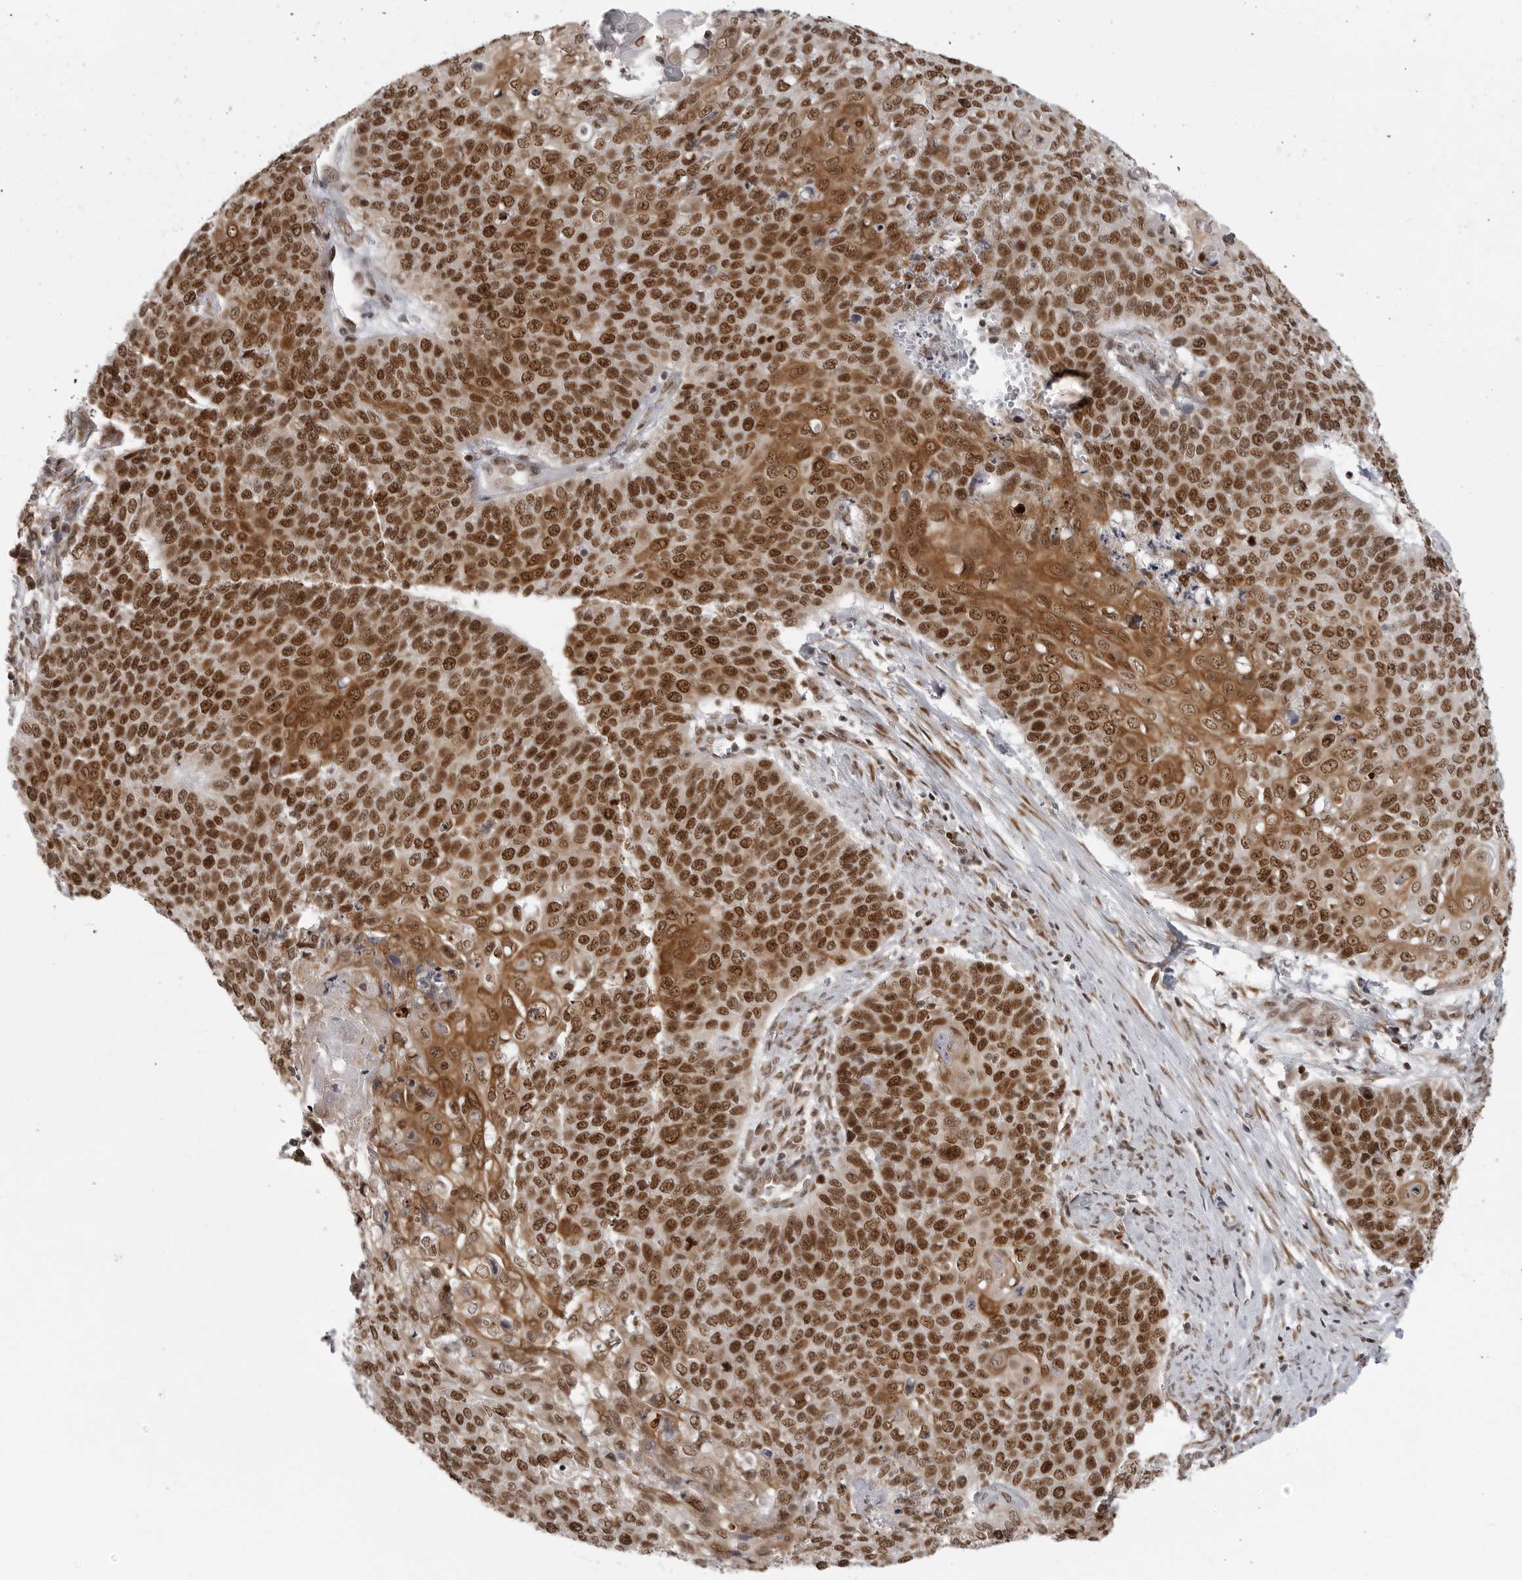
{"staining": {"intensity": "strong", "quantity": ">75%", "location": "cytoplasmic/membranous,nuclear"}, "tissue": "cervical cancer", "cell_type": "Tumor cells", "image_type": "cancer", "snomed": [{"axis": "morphology", "description": "Squamous cell carcinoma, NOS"}, {"axis": "topography", "description": "Cervix"}], "caption": "Cervical cancer tissue exhibits strong cytoplasmic/membranous and nuclear staining in approximately >75% of tumor cells", "gene": "PRDM10", "patient": {"sex": "female", "age": 39}}